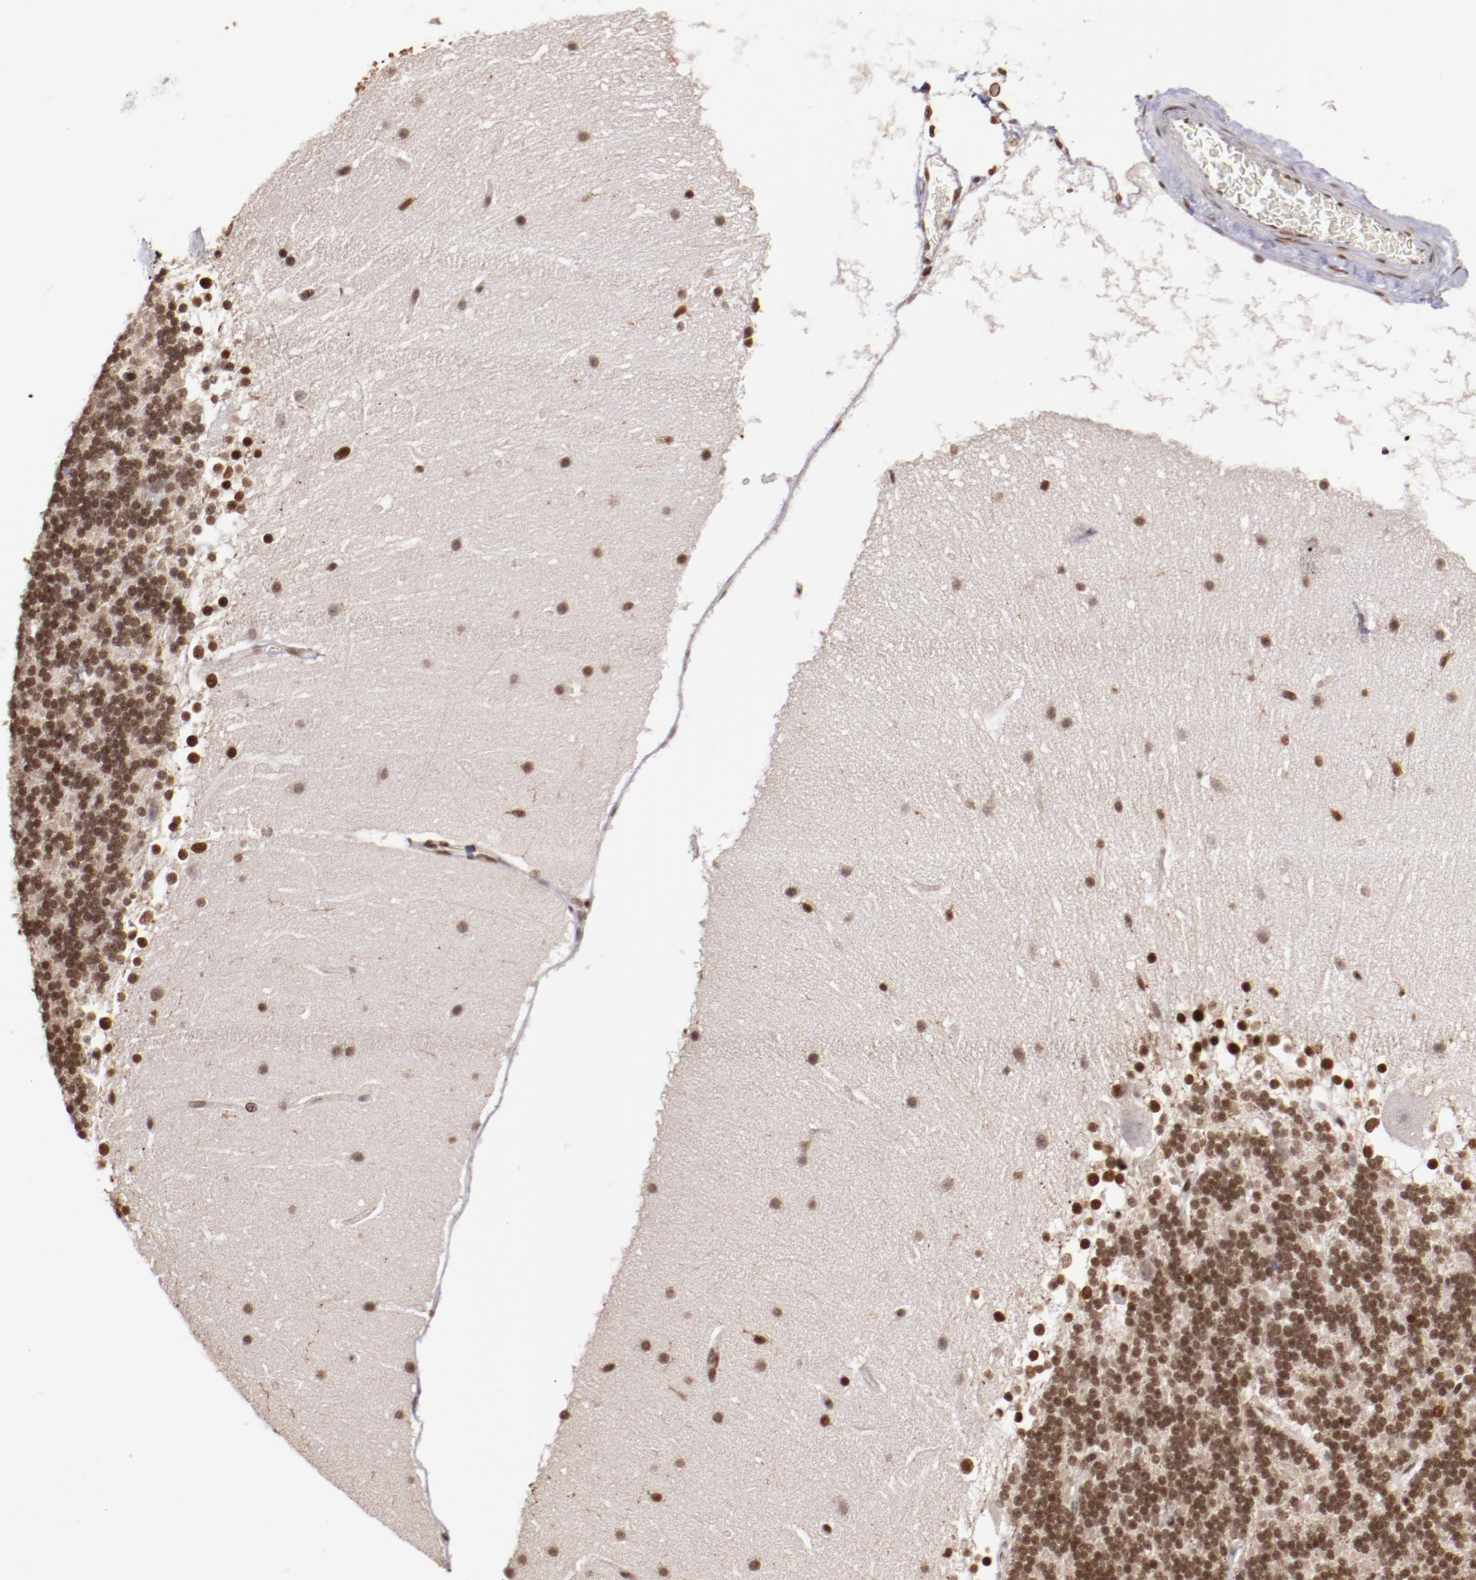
{"staining": {"intensity": "moderate", "quantity": ">75%", "location": "nuclear"}, "tissue": "cerebellum", "cell_type": "Cells in granular layer", "image_type": "normal", "snomed": [{"axis": "morphology", "description": "Normal tissue, NOS"}, {"axis": "topography", "description": "Cerebellum"}], "caption": "Protein positivity by immunohistochemistry demonstrates moderate nuclear expression in about >75% of cells in granular layer in unremarkable cerebellum.", "gene": "STAG2", "patient": {"sex": "female", "age": 19}}